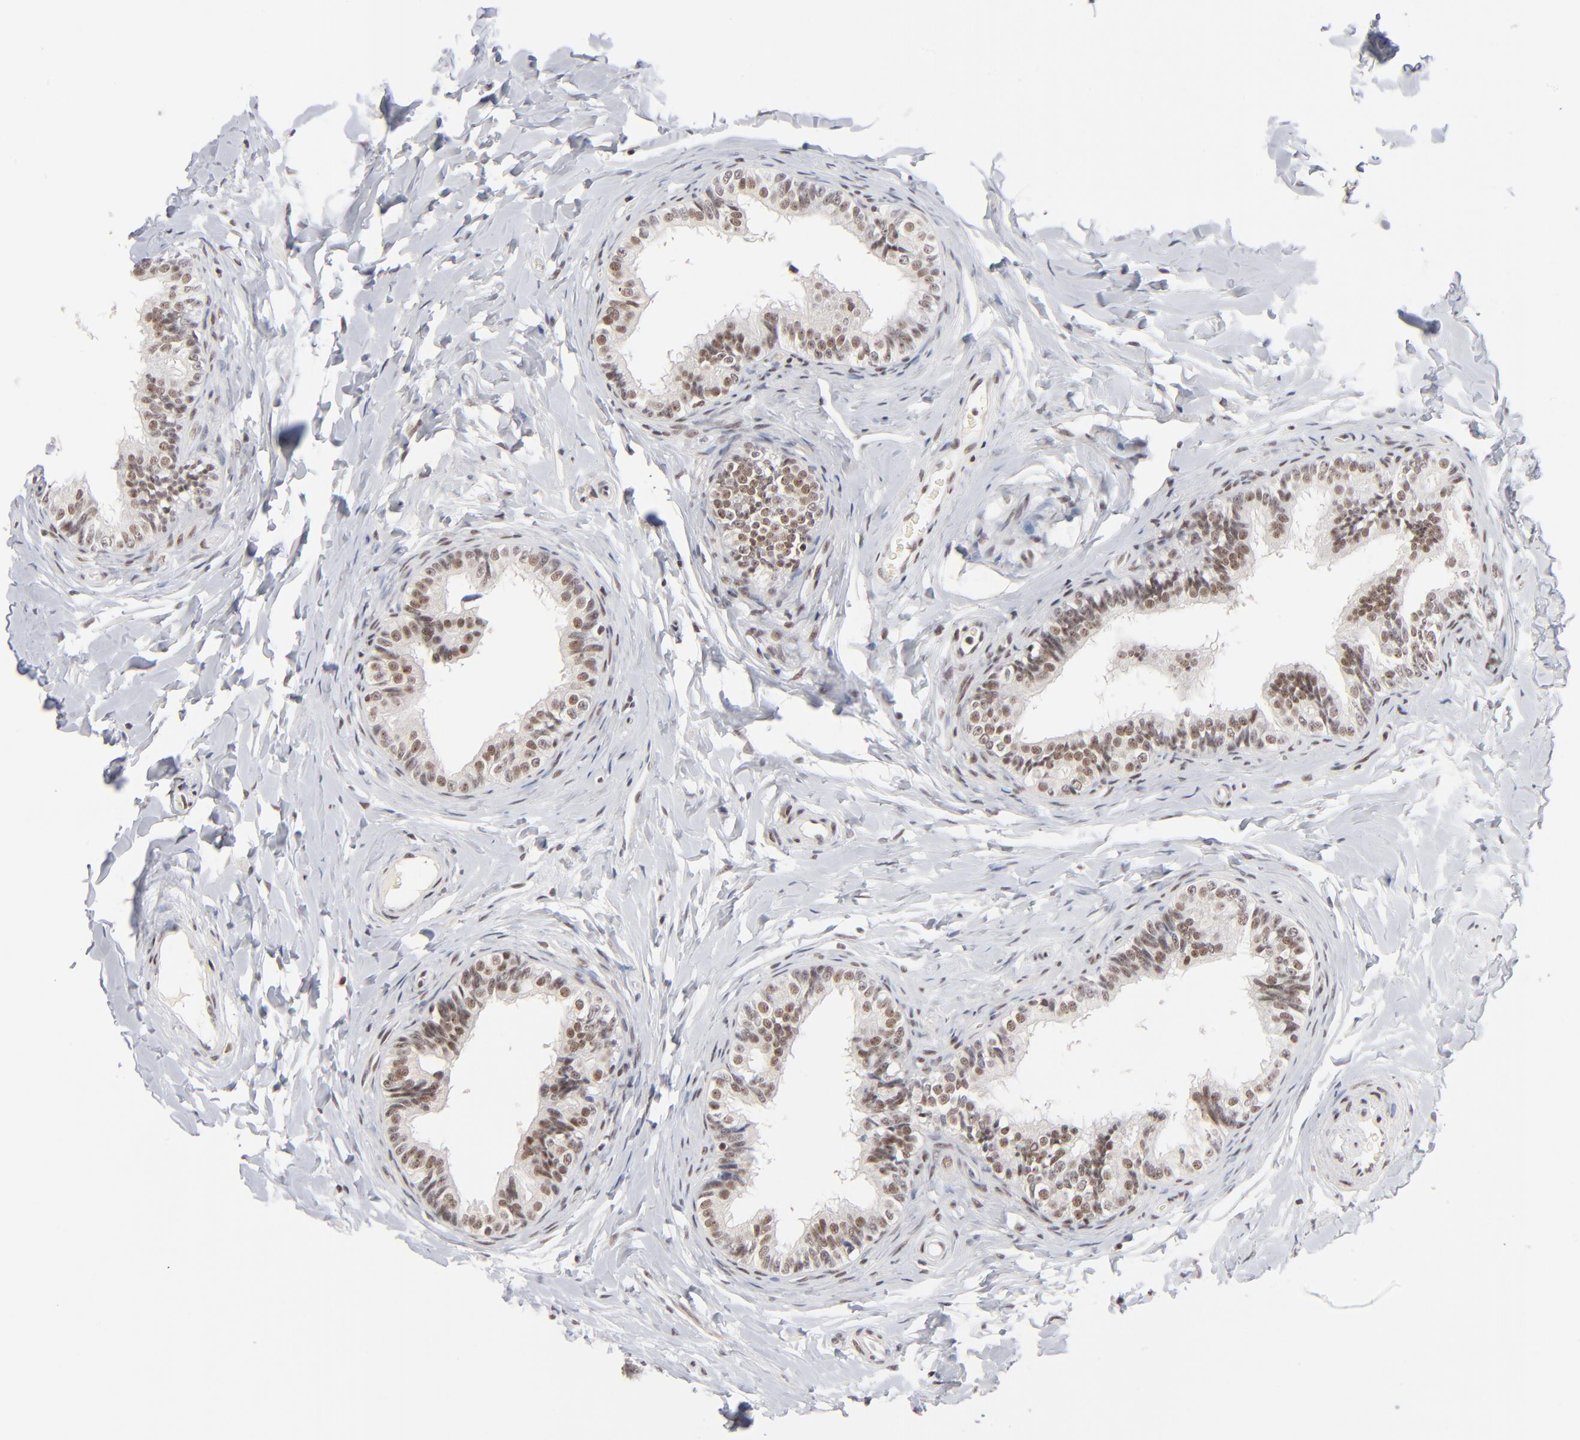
{"staining": {"intensity": "weak", "quantity": ">75%", "location": "nuclear"}, "tissue": "epididymis", "cell_type": "Glandular cells", "image_type": "normal", "snomed": [{"axis": "morphology", "description": "Normal tissue, NOS"}, {"axis": "topography", "description": "Epididymis"}], "caption": "IHC of benign epididymis shows low levels of weak nuclear positivity in approximately >75% of glandular cells.", "gene": "ZNF143", "patient": {"sex": "male", "age": 26}}